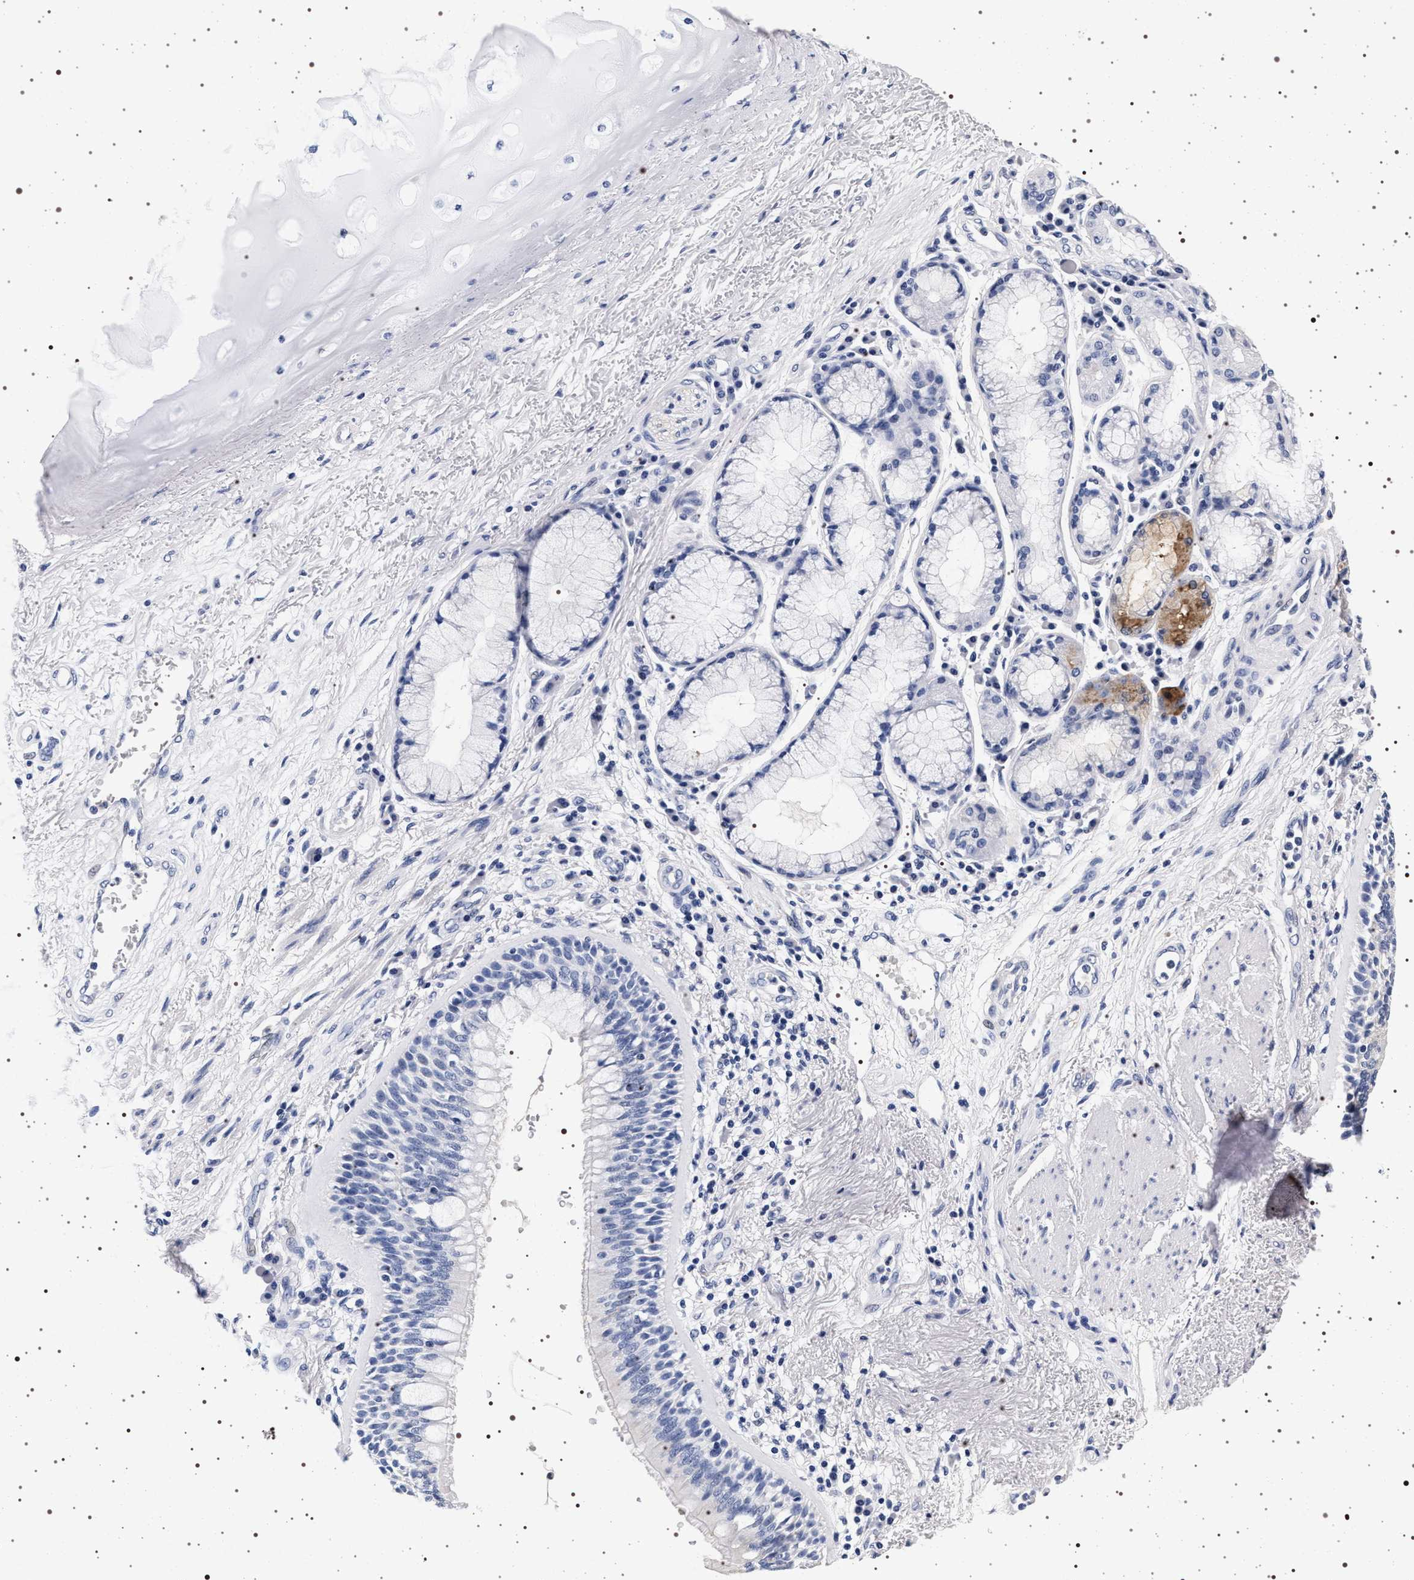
{"staining": {"intensity": "negative", "quantity": "none", "location": "none"}, "tissue": "bronchus", "cell_type": "Respiratory epithelial cells", "image_type": "normal", "snomed": [{"axis": "morphology", "description": "Normal tissue, NOS"}, {"axis": "morphology", "description": "Adenocarcinoma, NOS"}, {"axis": "morphology", "description": "Adenocarcinoma, metastatic, NOS"}, {"axis": "topography", "description": "Lymph node"}, {"axis": "topography", "description": "Bronchus"}, {"axis": "topography", "description": "Lung"}], "caption": "There is no significant staining in respiratory epithelial cells of bronchus.", "gene": "SYN1", "patient": {"sex": "female", "age": 54}}